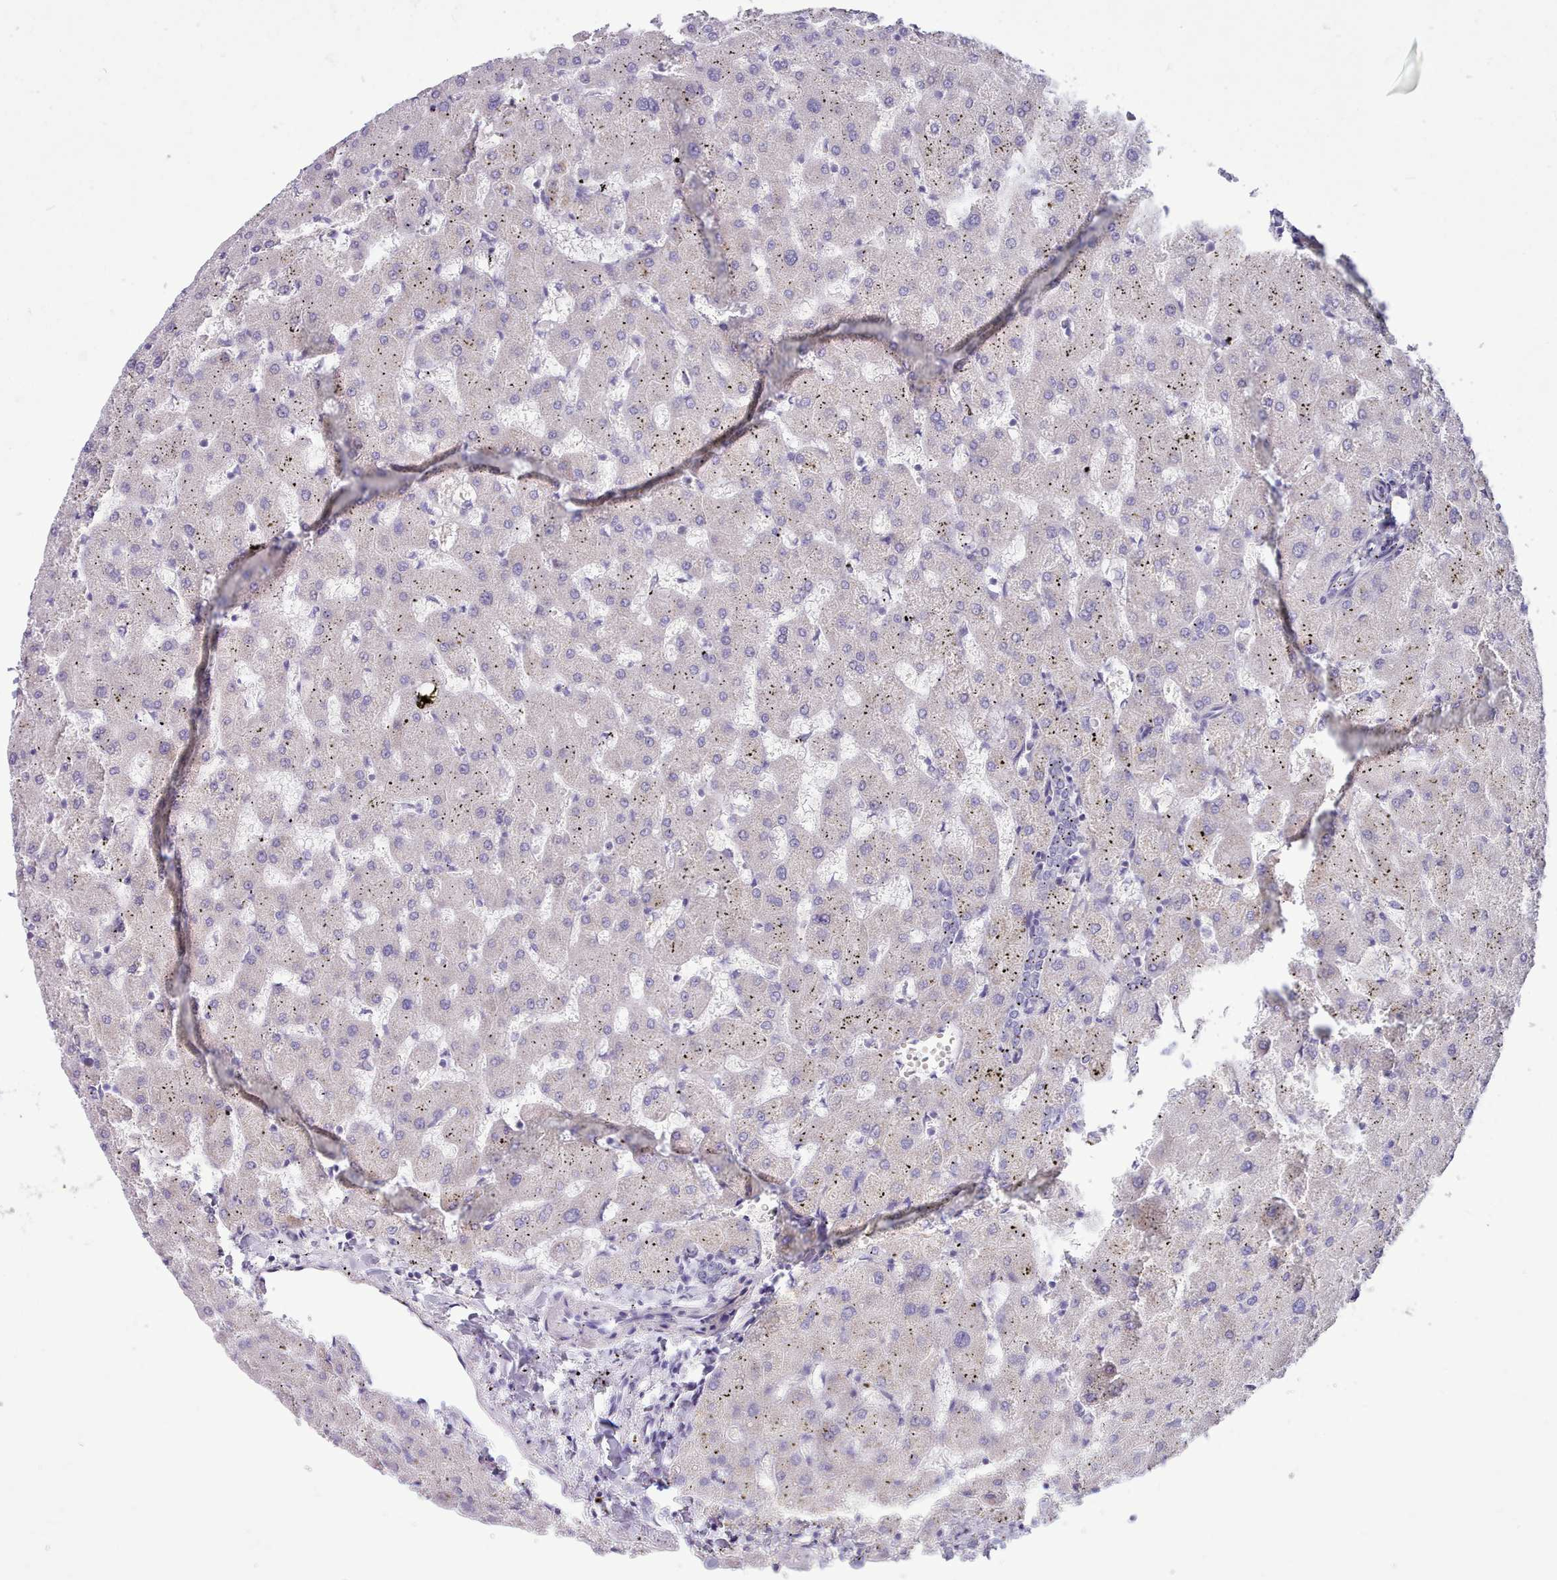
{"staining": {"intensity": "negative", "quantity": "none", "location": "none"}, "tissue": "liver", "cell_type": "Cholangiocytes", "image_type": "normal", "snomed": [{"axis": "morphology", "description": "Normal tissue, NOS"}, {"axis": "topography", "description": "Liver"}], "caption": "The photomicrograph displays no staining of cholangiocytes in benign liver.", "gene": "MRPL21", "patient": {"sex": "female", "age": 63}}